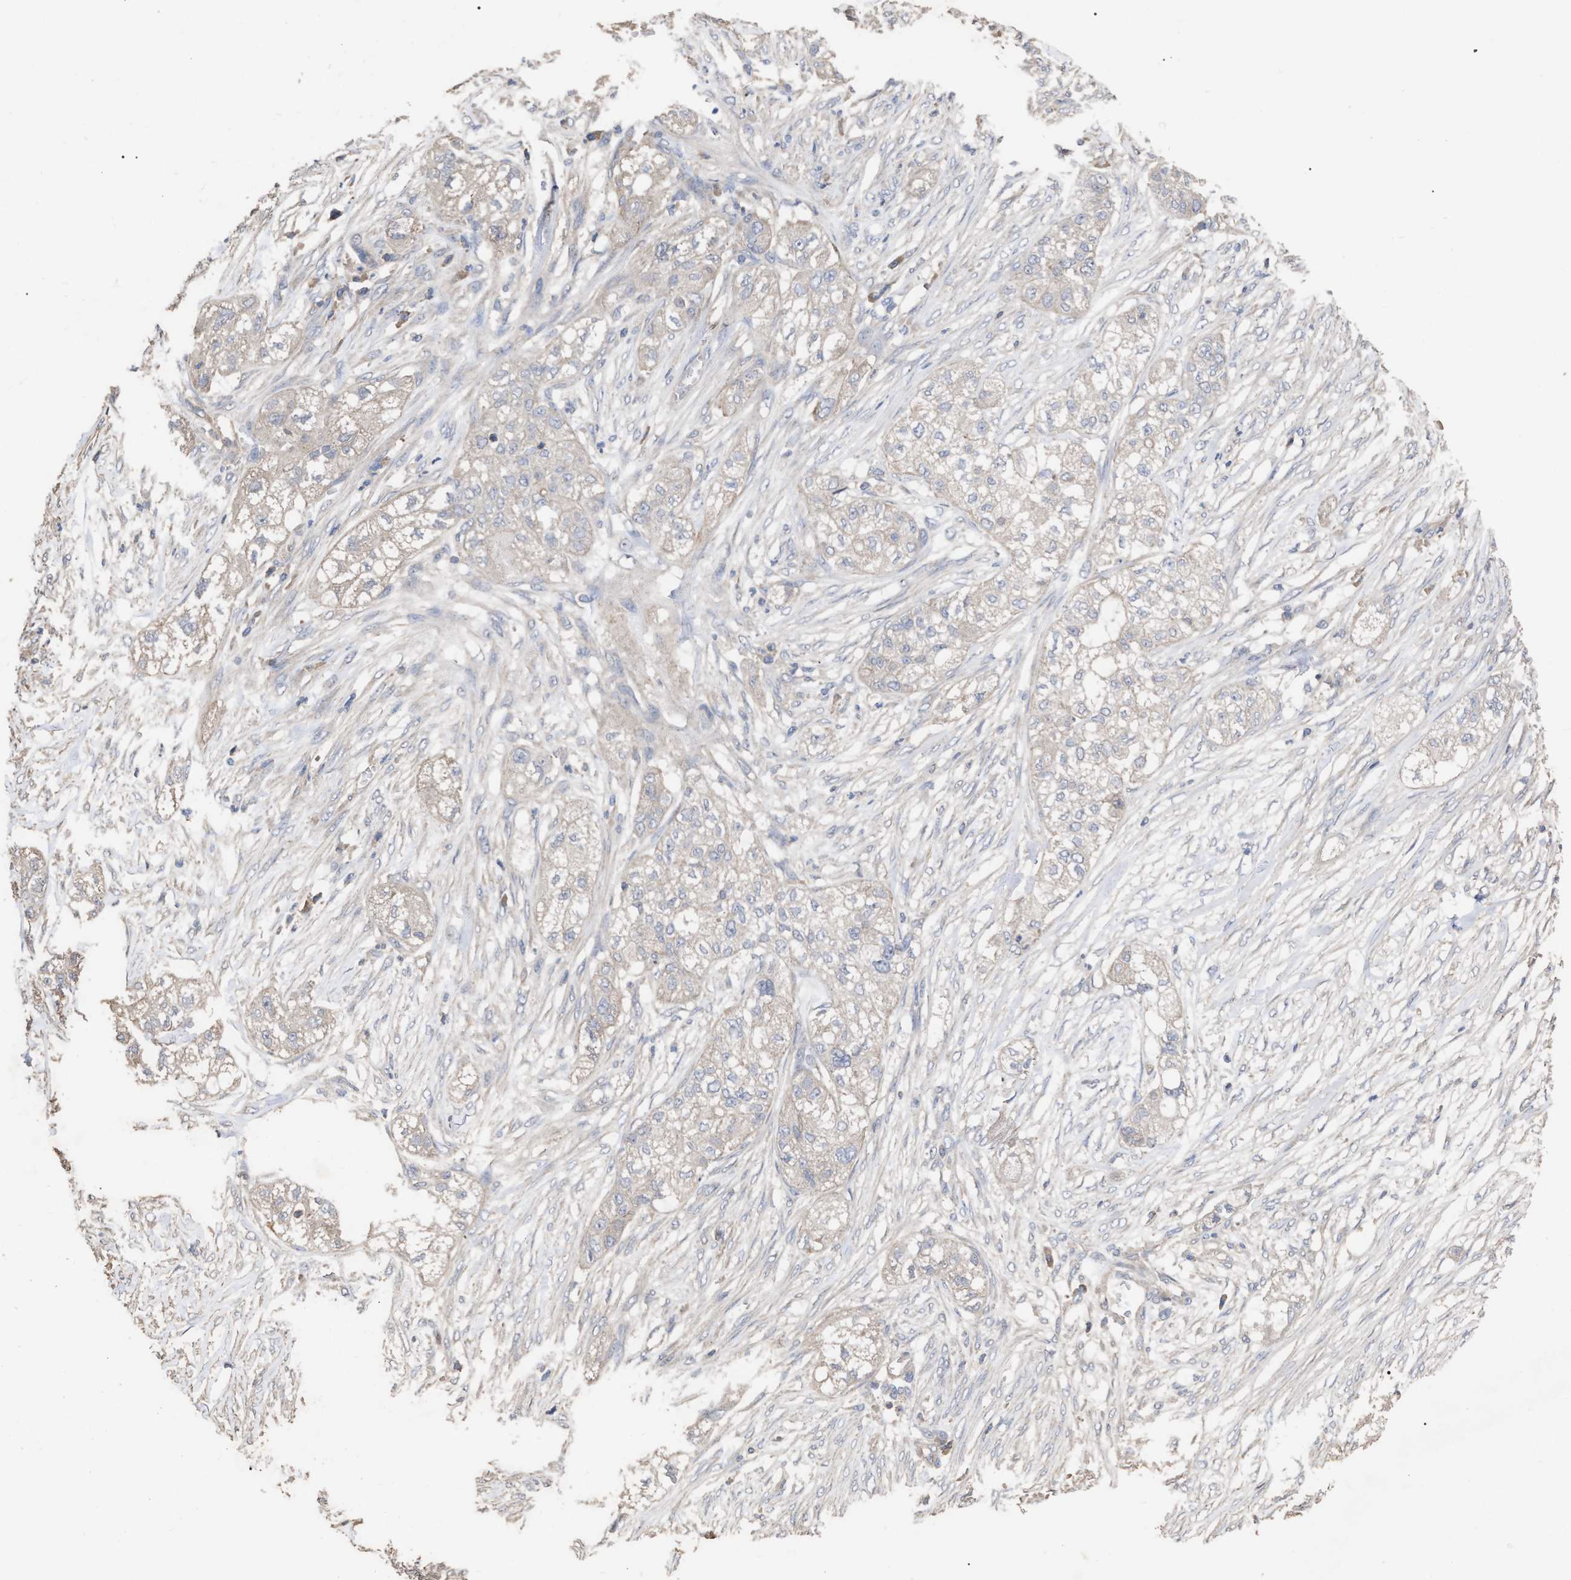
{"staining": {"intensity": "negative", "quantity": "none", "location": "none"}, "tissue": "pancreatic cancer", "cell_type": "Tumor cells", "image_type": "cancer", "snomed": [{"axis": "morphology", "description": "Adenocarcinoma, NOS"}, {"axis": "topography", "description": "Pancreas"}], "caption": "The histopathology image demonstrates no significant expression in tumor cells of pancreatic adenocarcinoma.", "gene": "BTN2A1", "patient": {"sex": "female", "age": 78}}